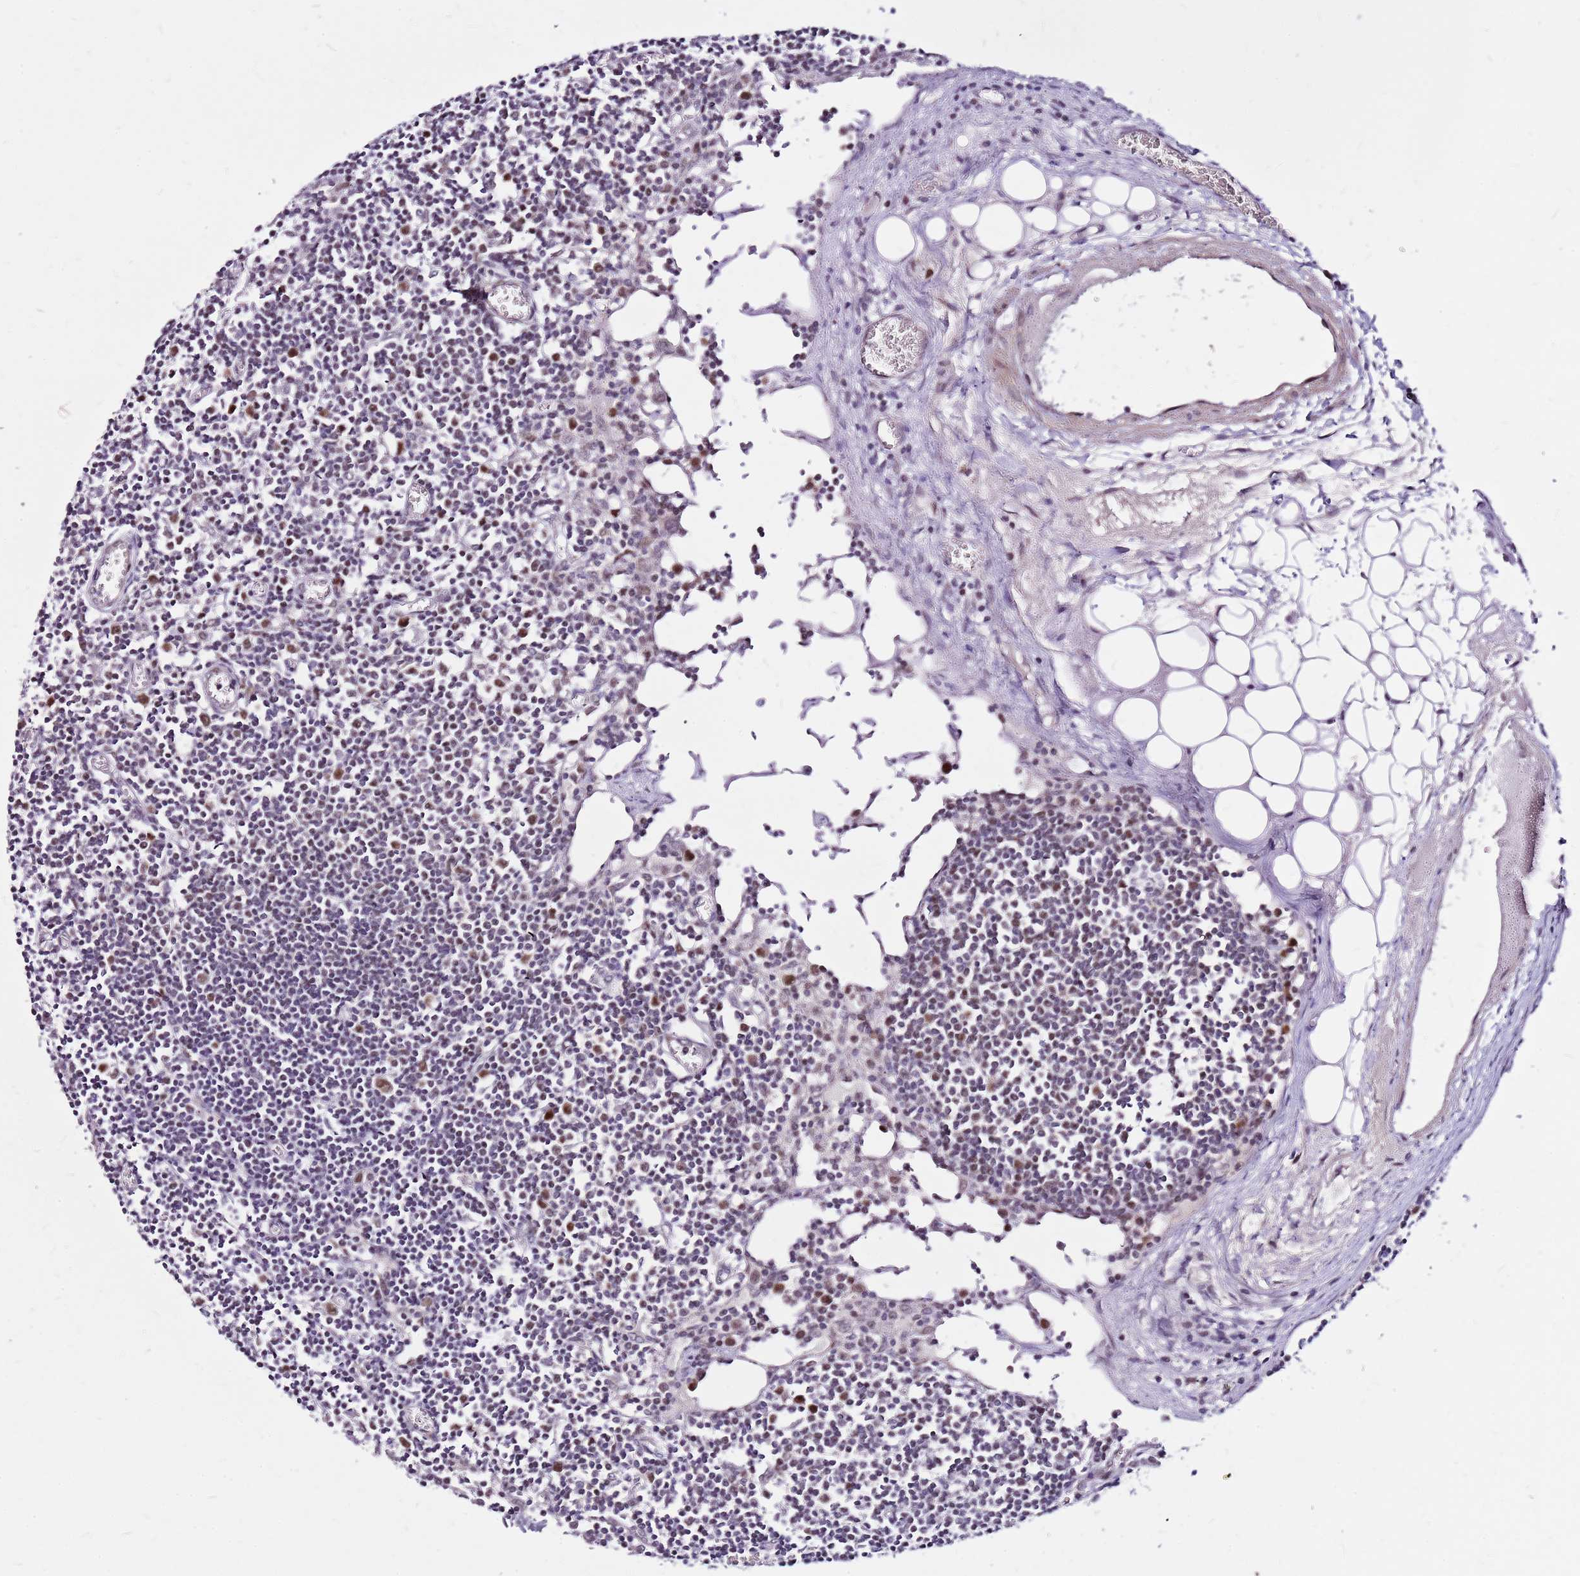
{"staining": {"intensity": "moderate", "quantity": "25%-75%", "location": "nuclear"}, "tissue": "lymph node", "cell_type": "Germinal center cells", "image_type": "normal", "snomed": [{"axis": "morphology", "description": "Normal tissue, NOS"}, {"axis": "topography", "description": "Lymph node"}], "caption": "Immunohistochemistry (IHC) of unremarkable human lymph node exhibits medium levels of moderate nuclear expression in approximately 25%-75% of germinal center cells.", "gene": "POLE3", "patient": {"sex": "female", "age": 11}}